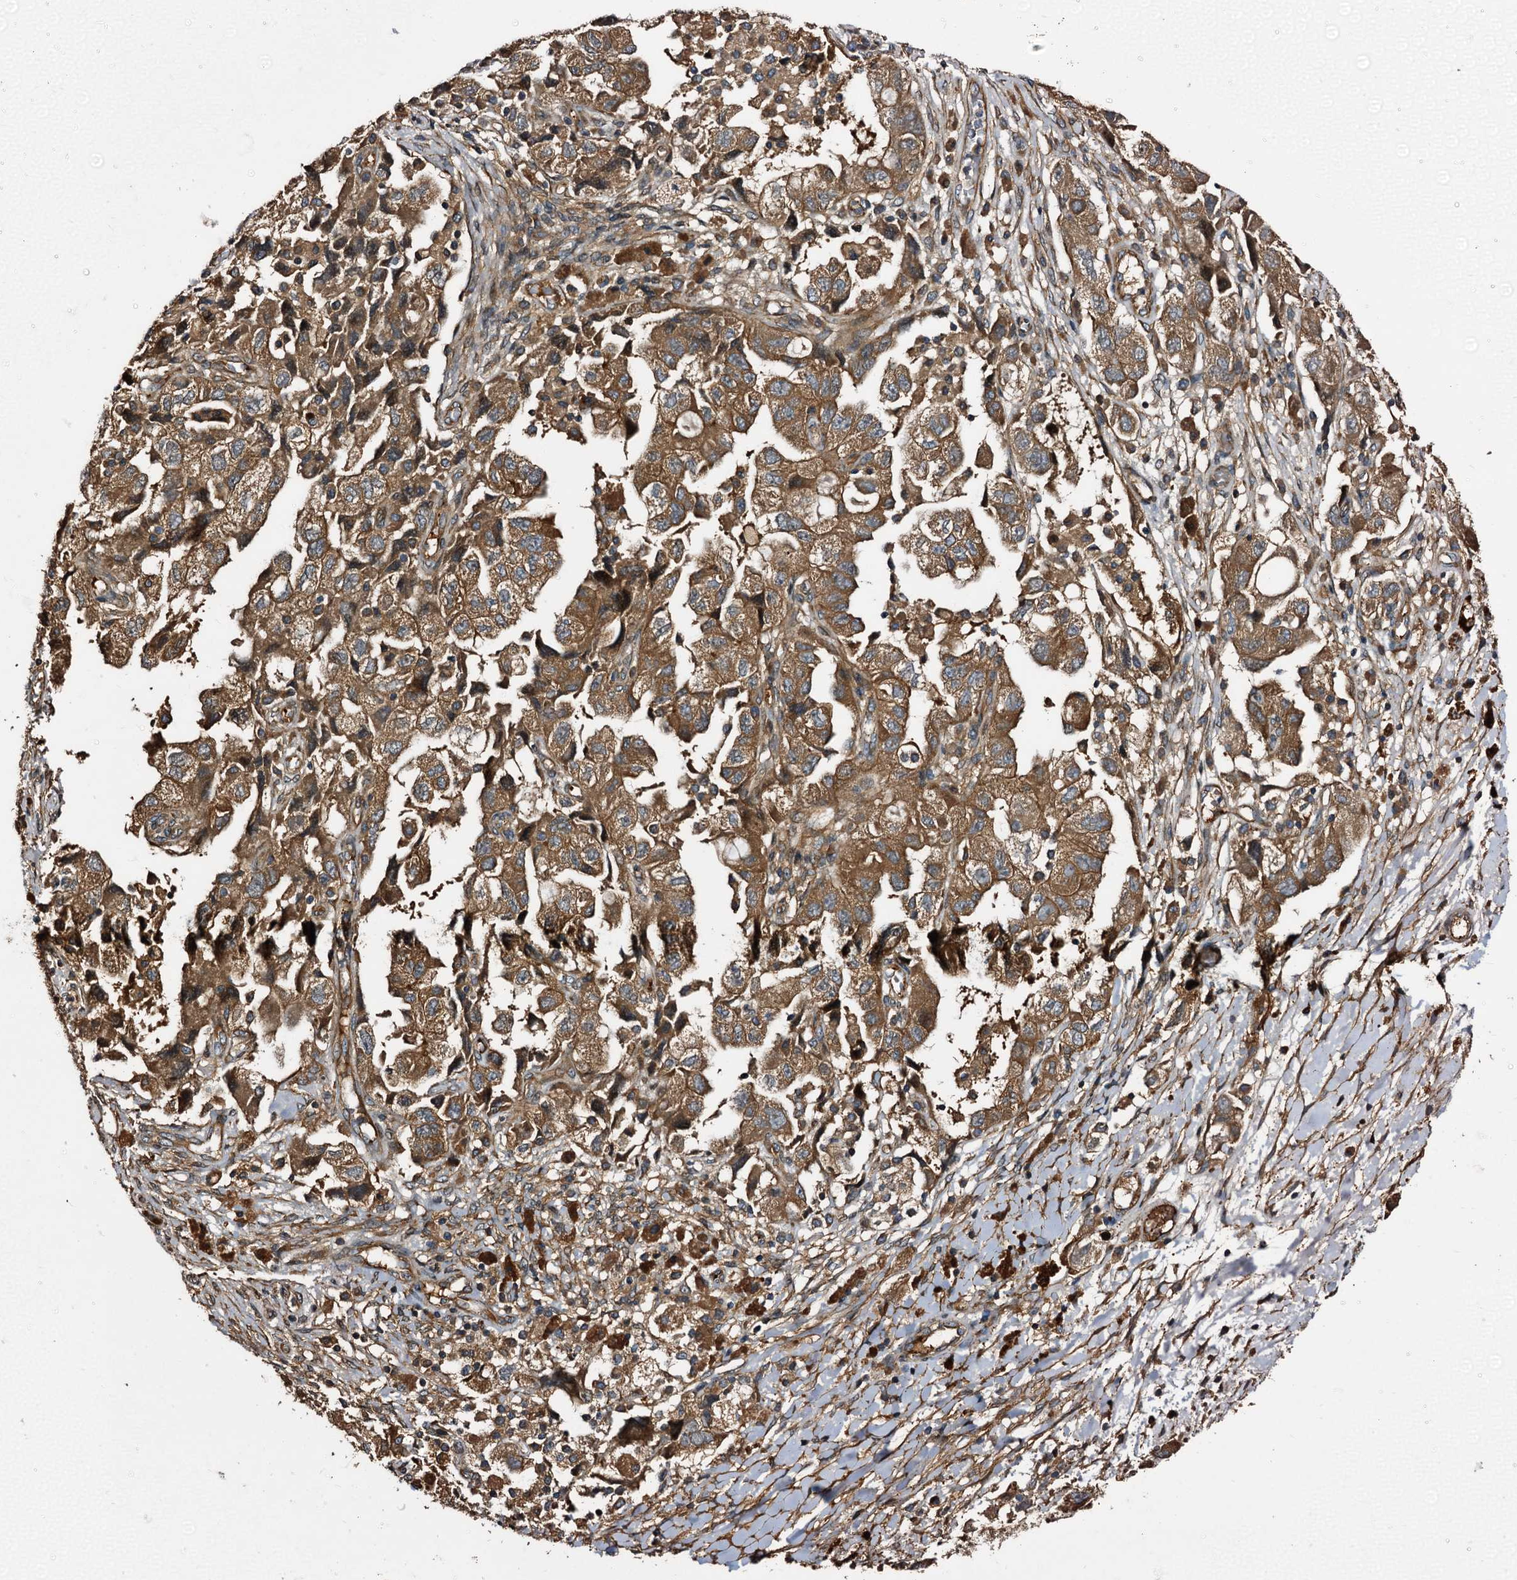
{"staining": {"intensity": "moderate", "quantity": ">75%", "location": "cytoplasmic/membranous"}, "tissue": "ovarian cancer", "cell_type": "Tumor cells", "image_type": "cancer", "snomed": [{"axis": "morphology", "description": "Carcinoma, NOS"}, {"axis": "morphology", "description": "Cystadenocarcinoma, serous, NOS"}, {"axis": "topography", "description": "Ovary"}], "caption": "A histopathology image of human ovarian cancer (carcinoma) stained for a protein exhibits moderate cytoplasmic/membranous brown staining in tumor cells. The protein is shown in brown color, while the nuclei are stained blue.", "gene": "PEX5", "patient": {"sex": "female", "age": 69}}